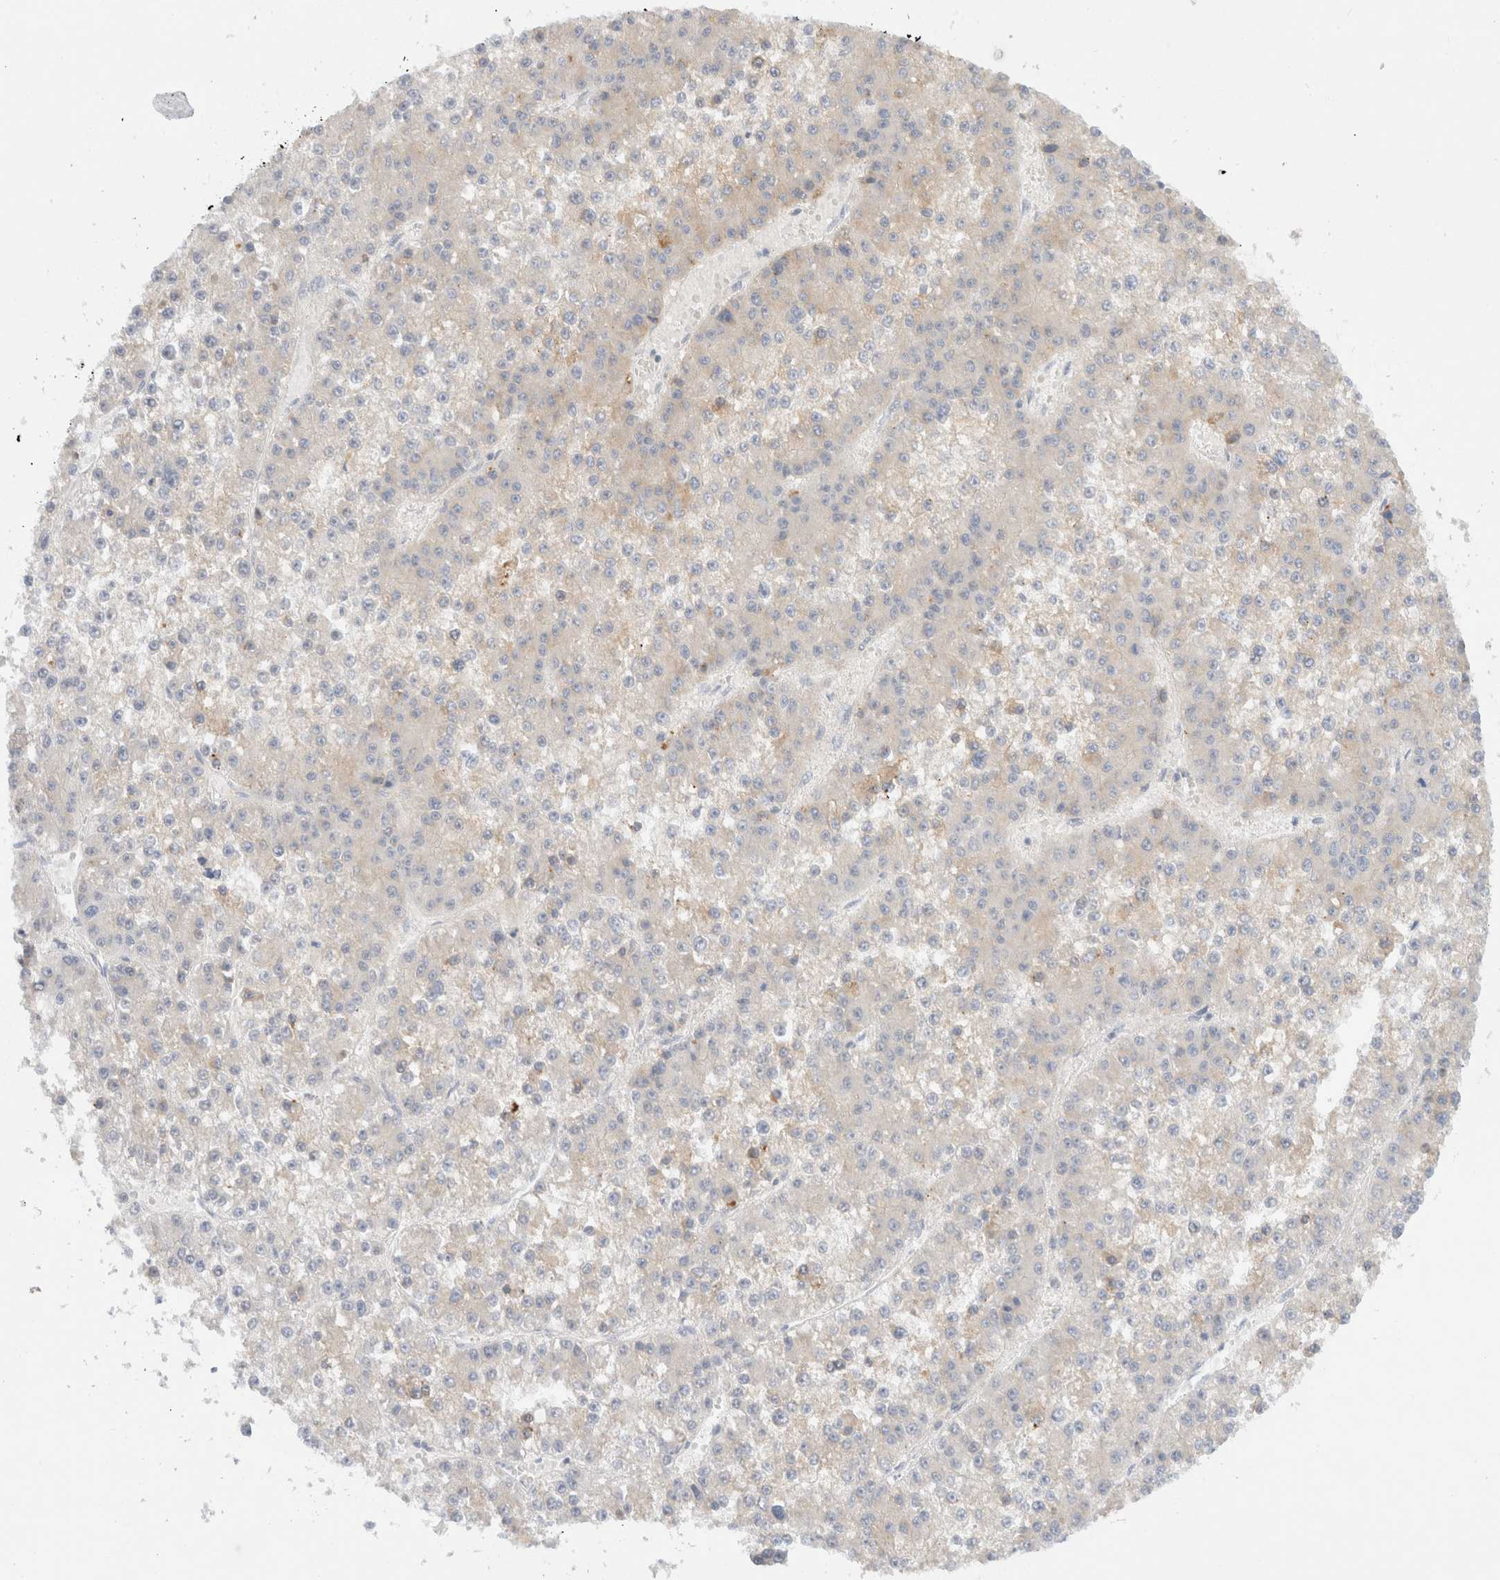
{"staining": {"intensity": "weak", "quantity": "<25%", "location": "cytoplasmic/membranous"}, "tissue": "liver cancer", "cell_type": "Tumor cells", "image_type": "cancer", "snomed": [{"axis": "morphology", "description": "Carcinoma, Hepatocellular, NOS"}, {"axis": "topography", "description": "Liver"}], "caption": "Tumor cells show no significant expression in hepatocellular carcinoma (liver).", "gene": "SDR16C5", "patient": {"sex": "female", "age": 73}}